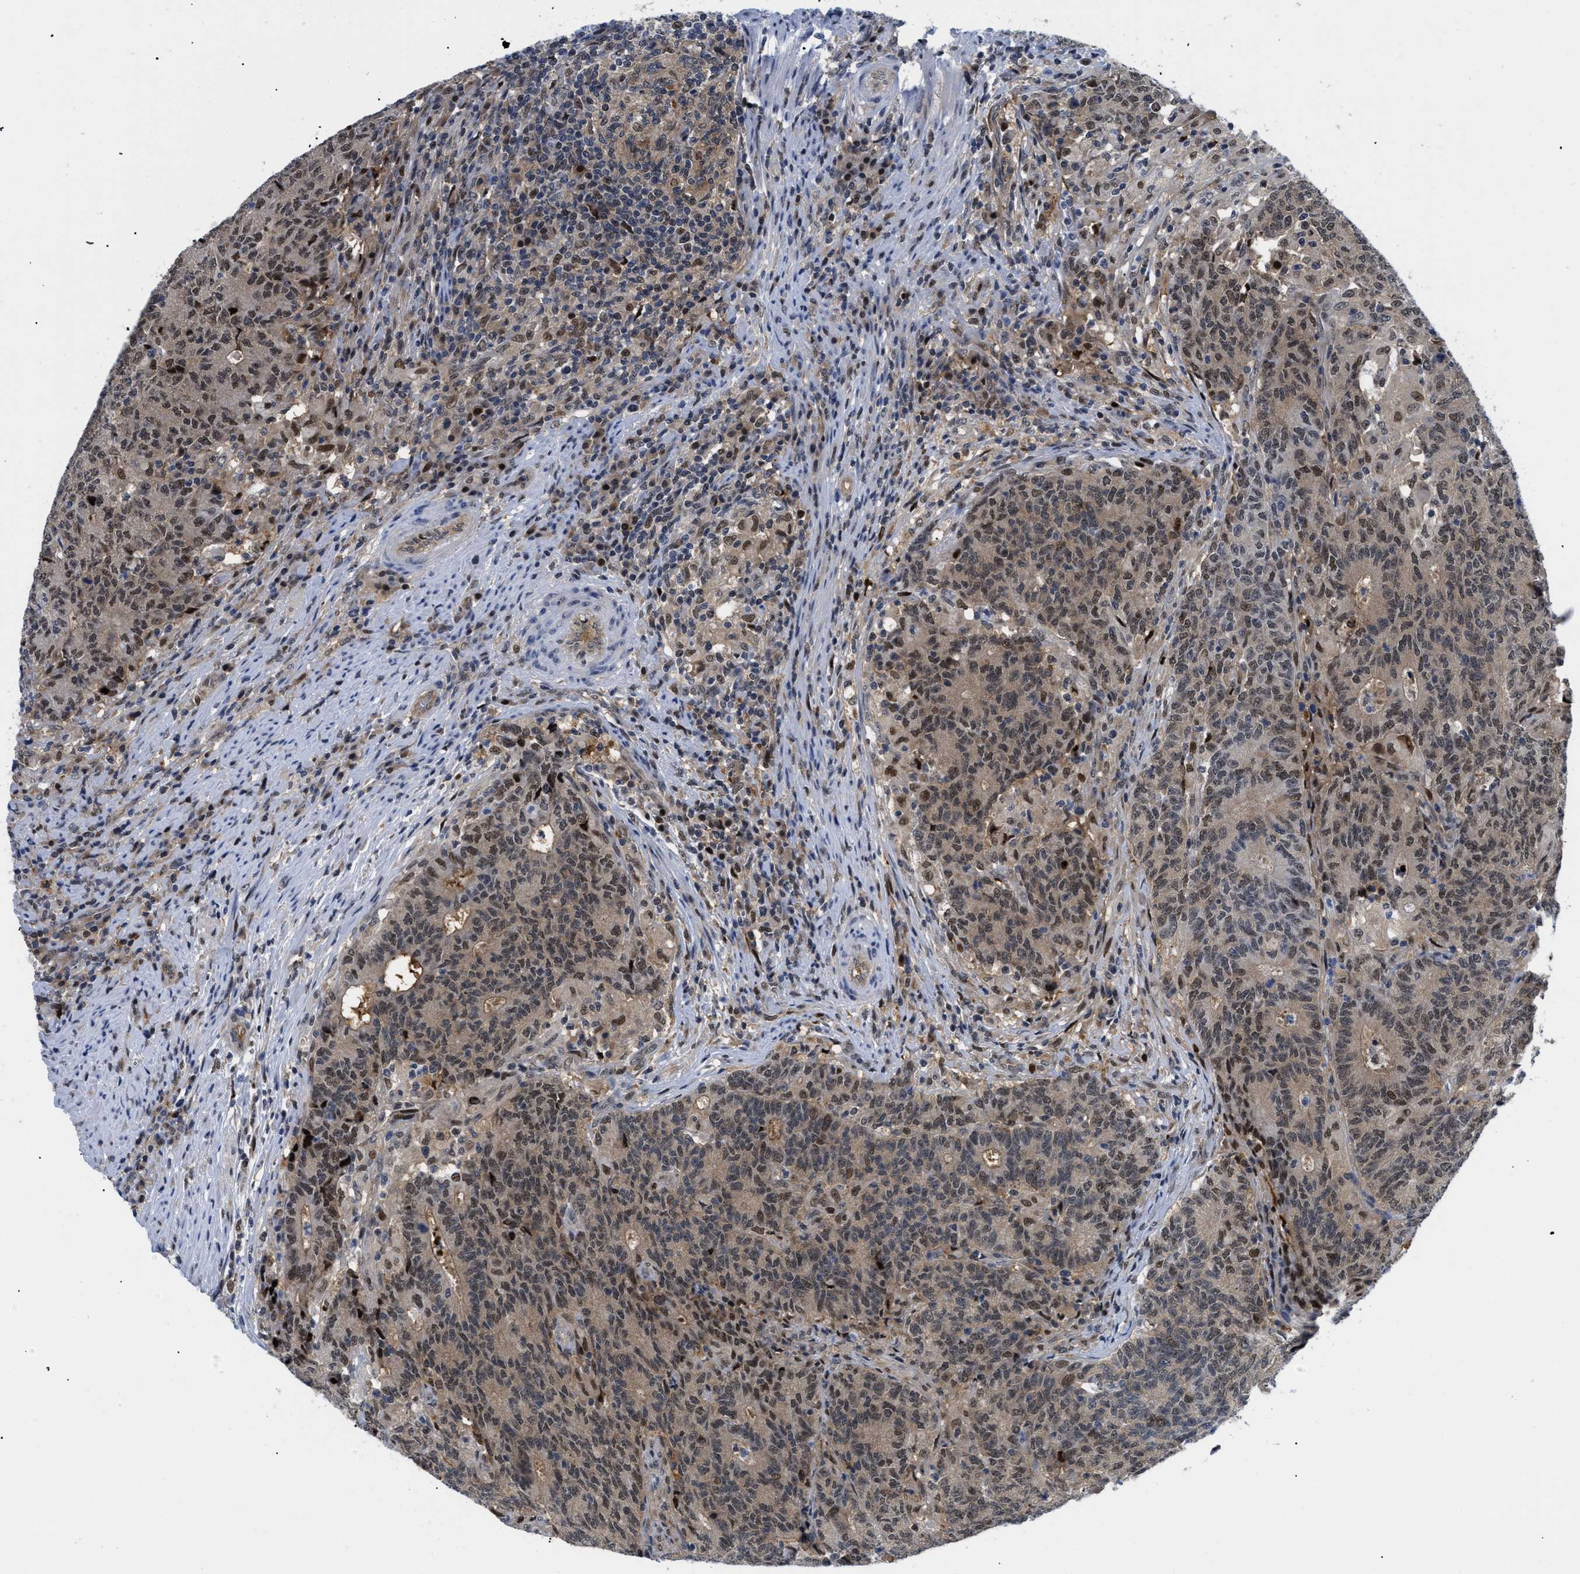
{"staining": {"intensity": "moderate", "quantity": ">75%", "location": "cytoplasmic/membranous,nuclear"}, "tissue": "colorectal cancer", "cell_type": "Tumor cells", "image_type": "cancer", "snomed": [{"axis": "morphology", "description": "Normal tissue, NOS"}, {"axis": "morphology", "description": "Adenocarcinoma, NOS"}, {"axis": "topography", "description": "Colon"}], "caption": "The micrograph reveals immunohistochemical staining of colorectal cancer (adenocarcinoma). There is moderate cytoplasmic/membranous and nuclear positivity is present in approximately >75% of tumor cells. (DAB (3,3'-diaminobenzidine) IHC with brightfield microscopy, high magnification).", "gene": "SLC29A2", "patient": {"sex": "female", "age": 75}}